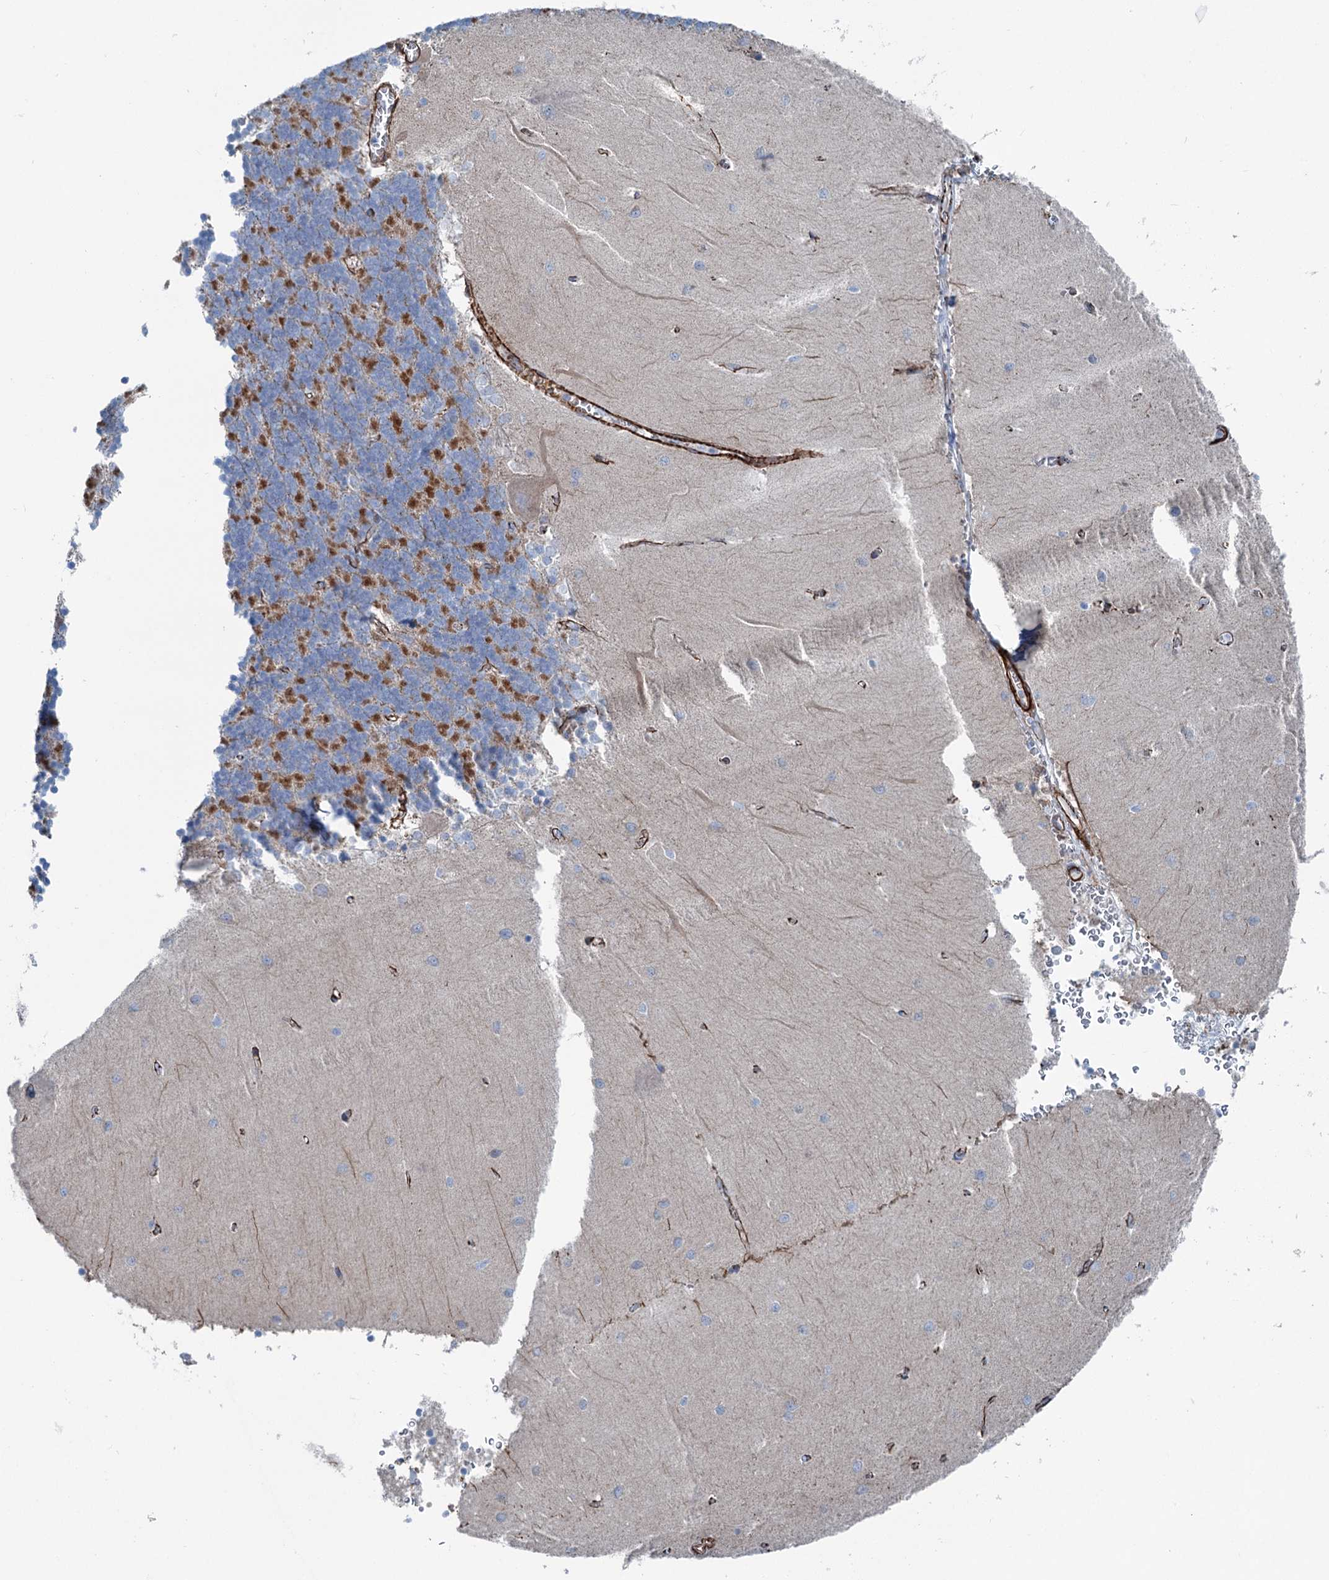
{"staining": {"intensity": "moderate", "quantity": "25%-75%", "location": "cytoplasmic/membranous"}, "tissue": "cerebellum", "cell_type": "Cells in granular layer", "image_type": "normal", "snomed": [{"axis": "morphology", "description": "Normal tissue, NOS"}, {"axis": "topography", "description": "Cerebellum"}], "caption": "Human cerebellum stained with a brown dye reveals moderate cytoplasmic/membranous positive expression in about 25%-75% of cells in granular layer.", "gene": "CALCOCO1", "patient": {"sex": "male", "age": 37}}